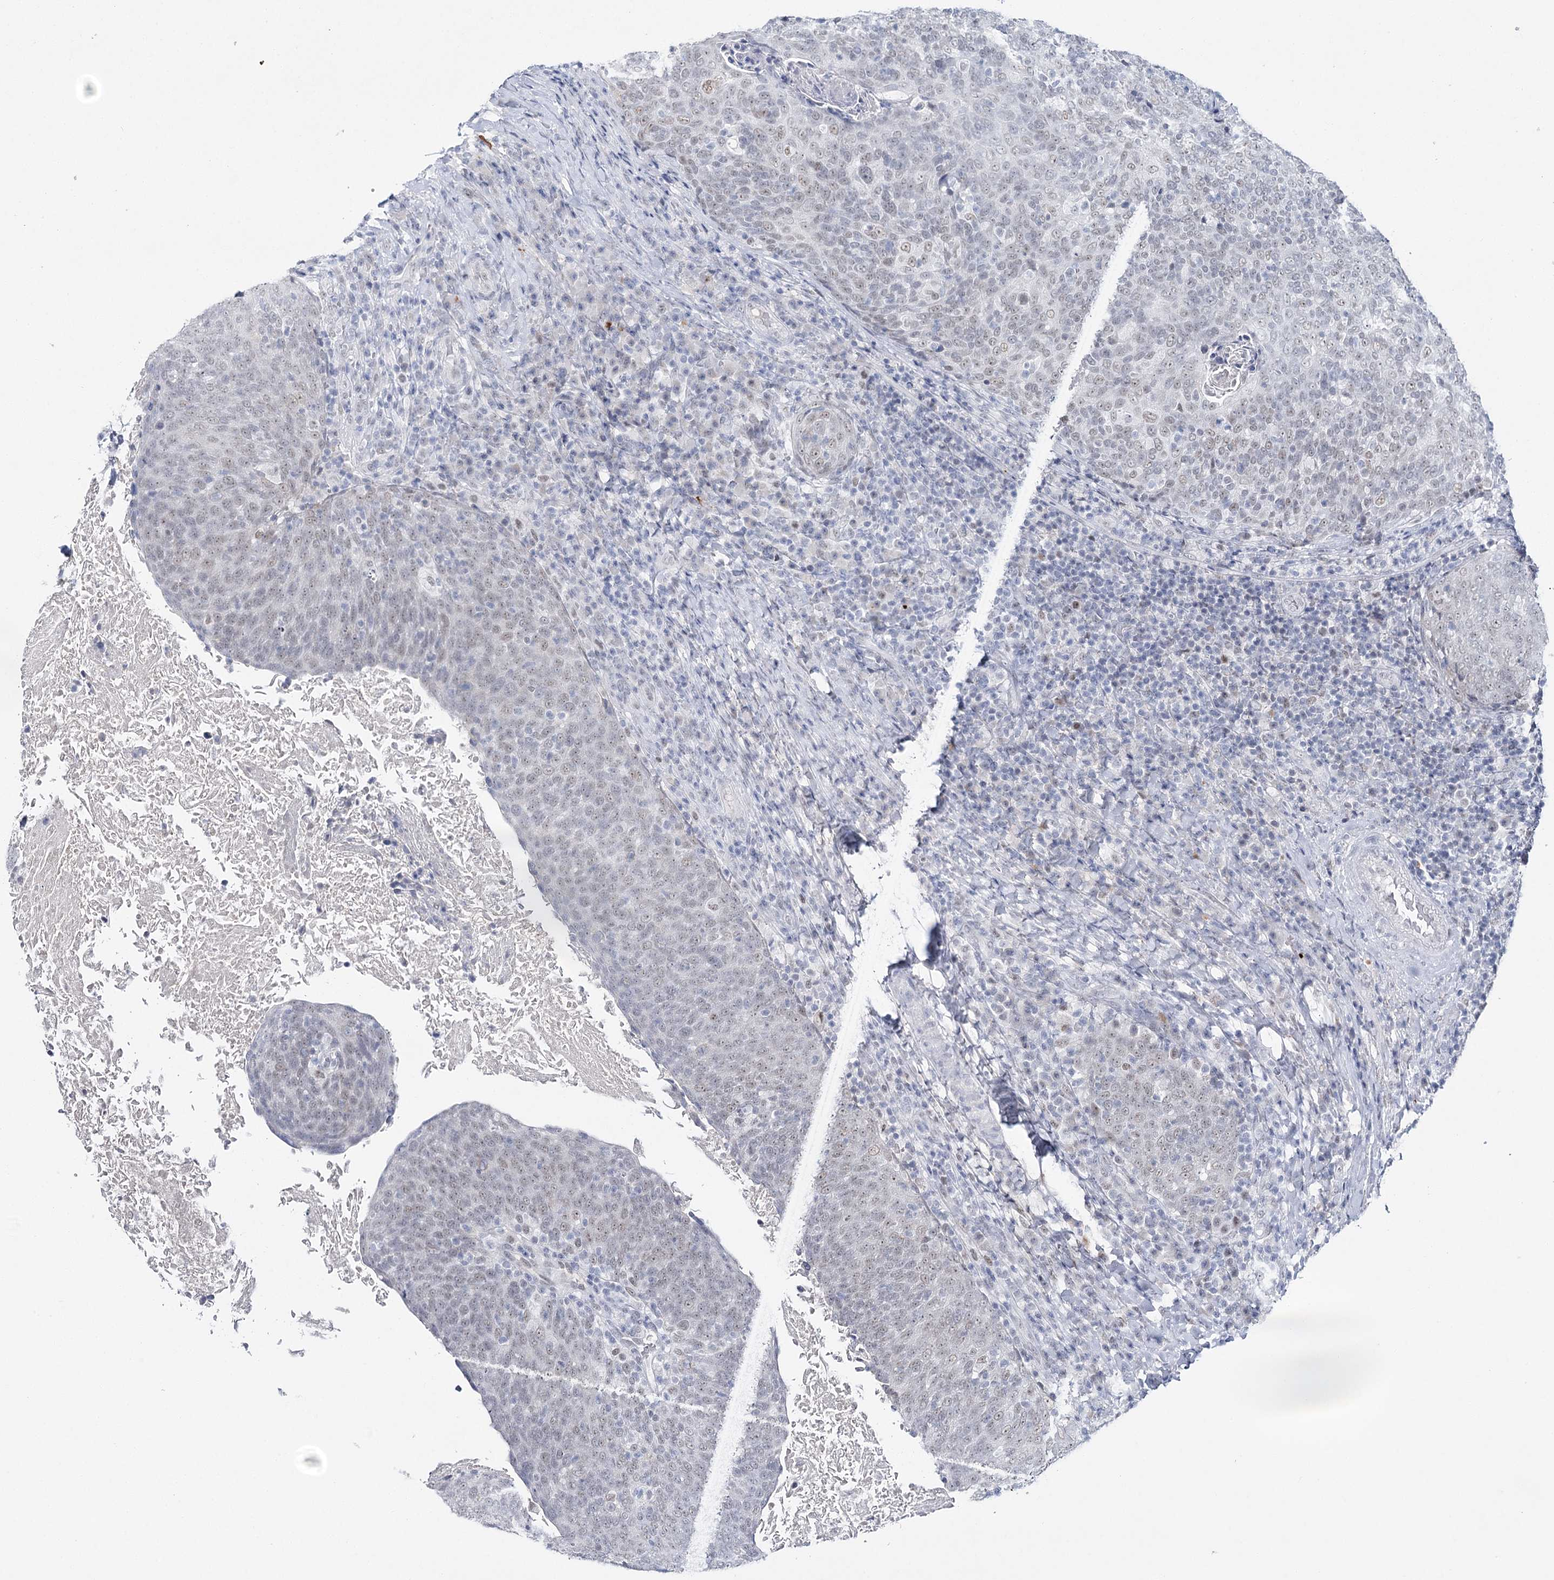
{"staining": {"intensity": "weak", "quantity": ">75%", "location": "nuclear"}, "tissue": "head and neck cancer", "cell_type": "Tumor cells", "image_type": "cancer", "snomed": [{"axis": "morphology", "description": "Squamous cell carcinoma, NOS"}, {"axis": "morphology", "description": "Squamous cell carcinoma, metastatic, NOS"}, {"axis": "topography", "description": "Lymph node"}, {"axis": "topography", "description": "Head-Neck"}], "caption": "A histopathology image of human metastatic squamous cell carcinoma (head and neck) stained for a protein exhibits weak nuclear brown staining in tumor cells.", "gene": "ZC3H8", "patient": {"sex": "male", "age": 62}}